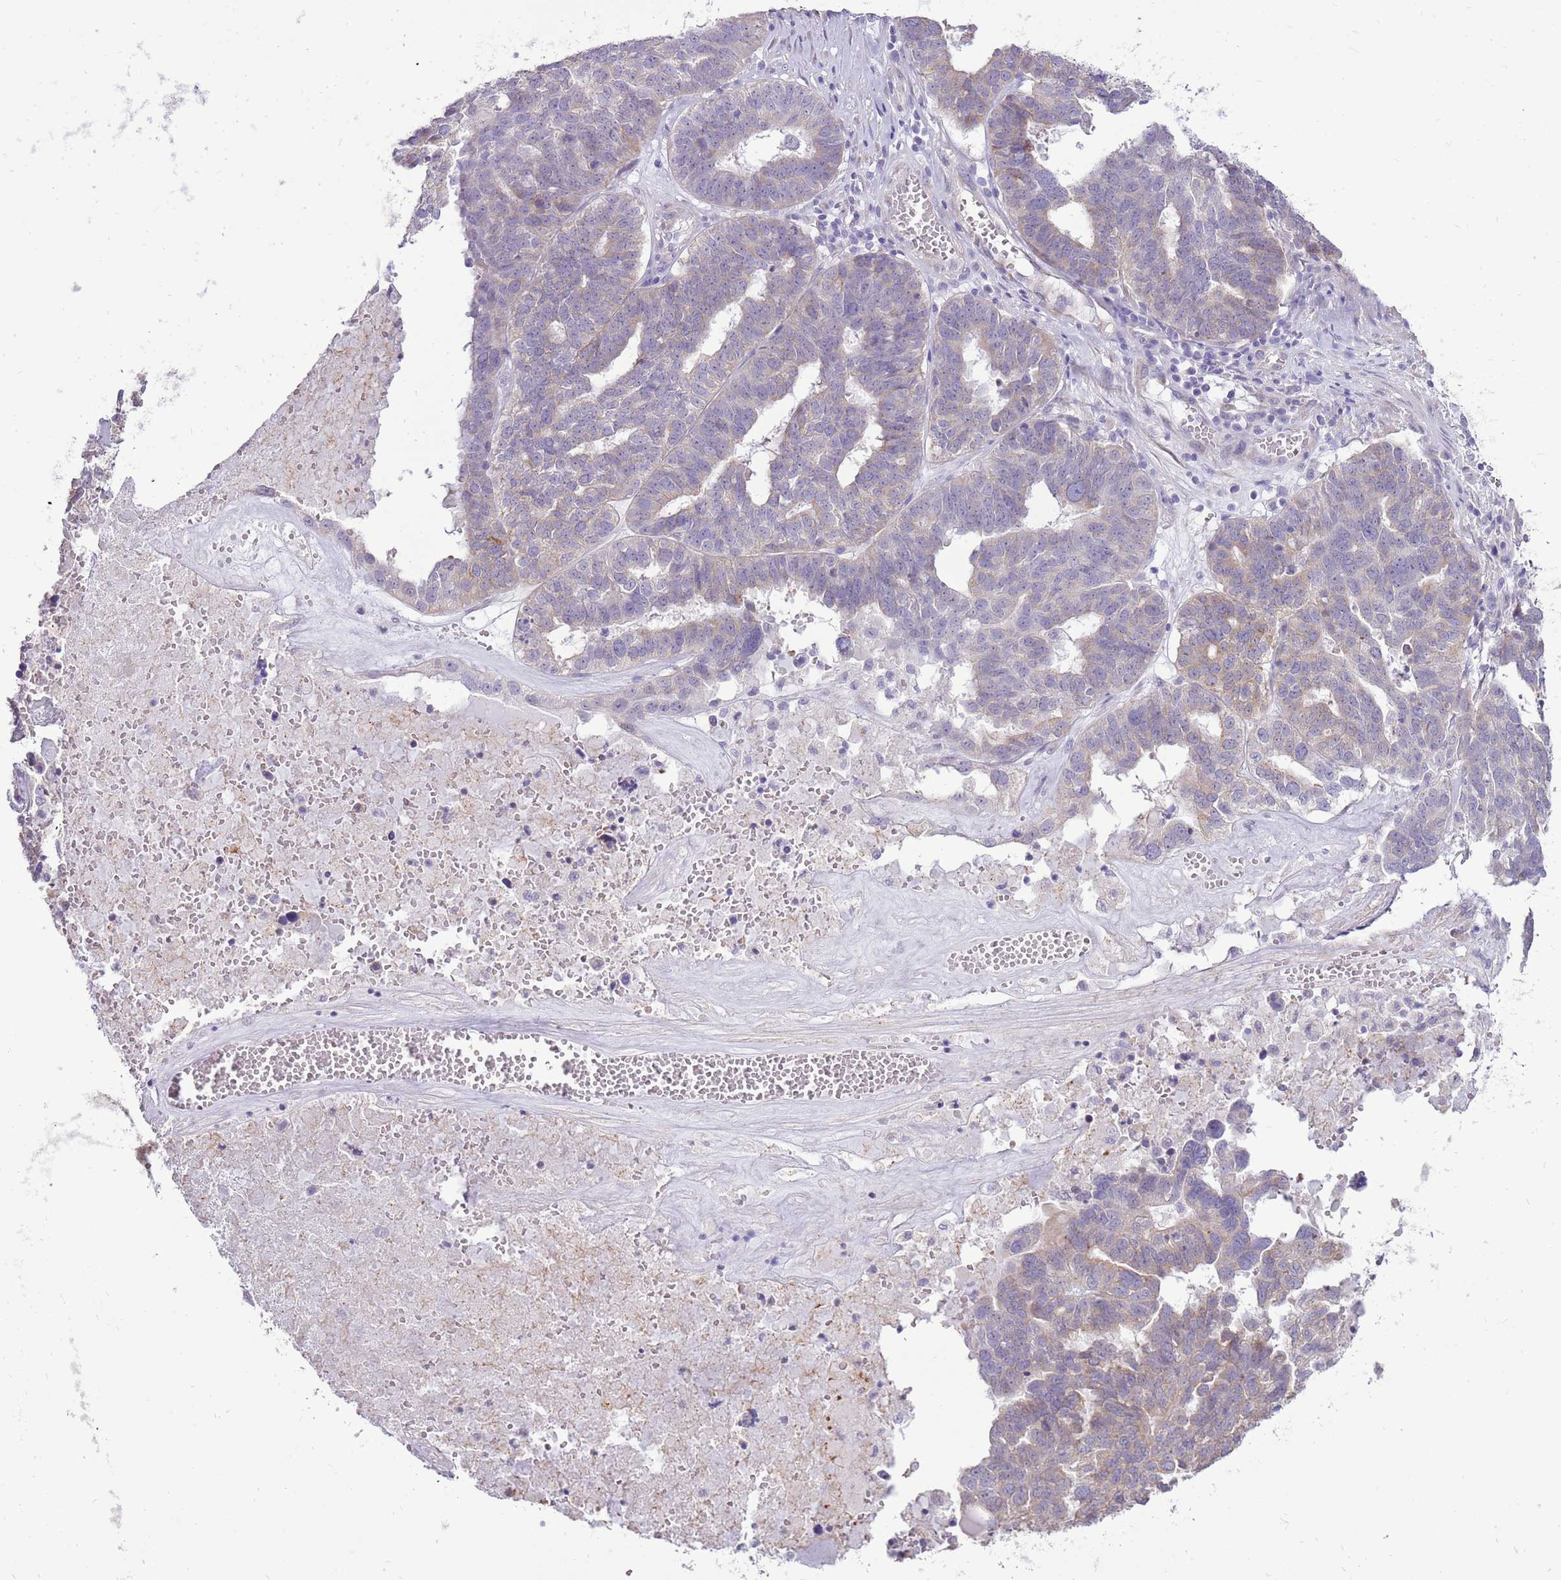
{"staining": {"intensity": "weak", "quantity": "<25%", "location": "cytoplasmic/membranous"}, "tissue": "ovarian cancer", "cell_type": "Tumor cells", "image_type": "cancer", "snomed": [{"axis": "morphology", "description": "Cystadenocarcinoma, serous, NOS"}, {"axis": "topography", "description": "Ovary"}], "caption": "There is no significant staining in tumor cells of ovarian serous cystadenocarcinoma.", "gene": "UGGT2", "patient": {"sex": "female", "age": 59}}